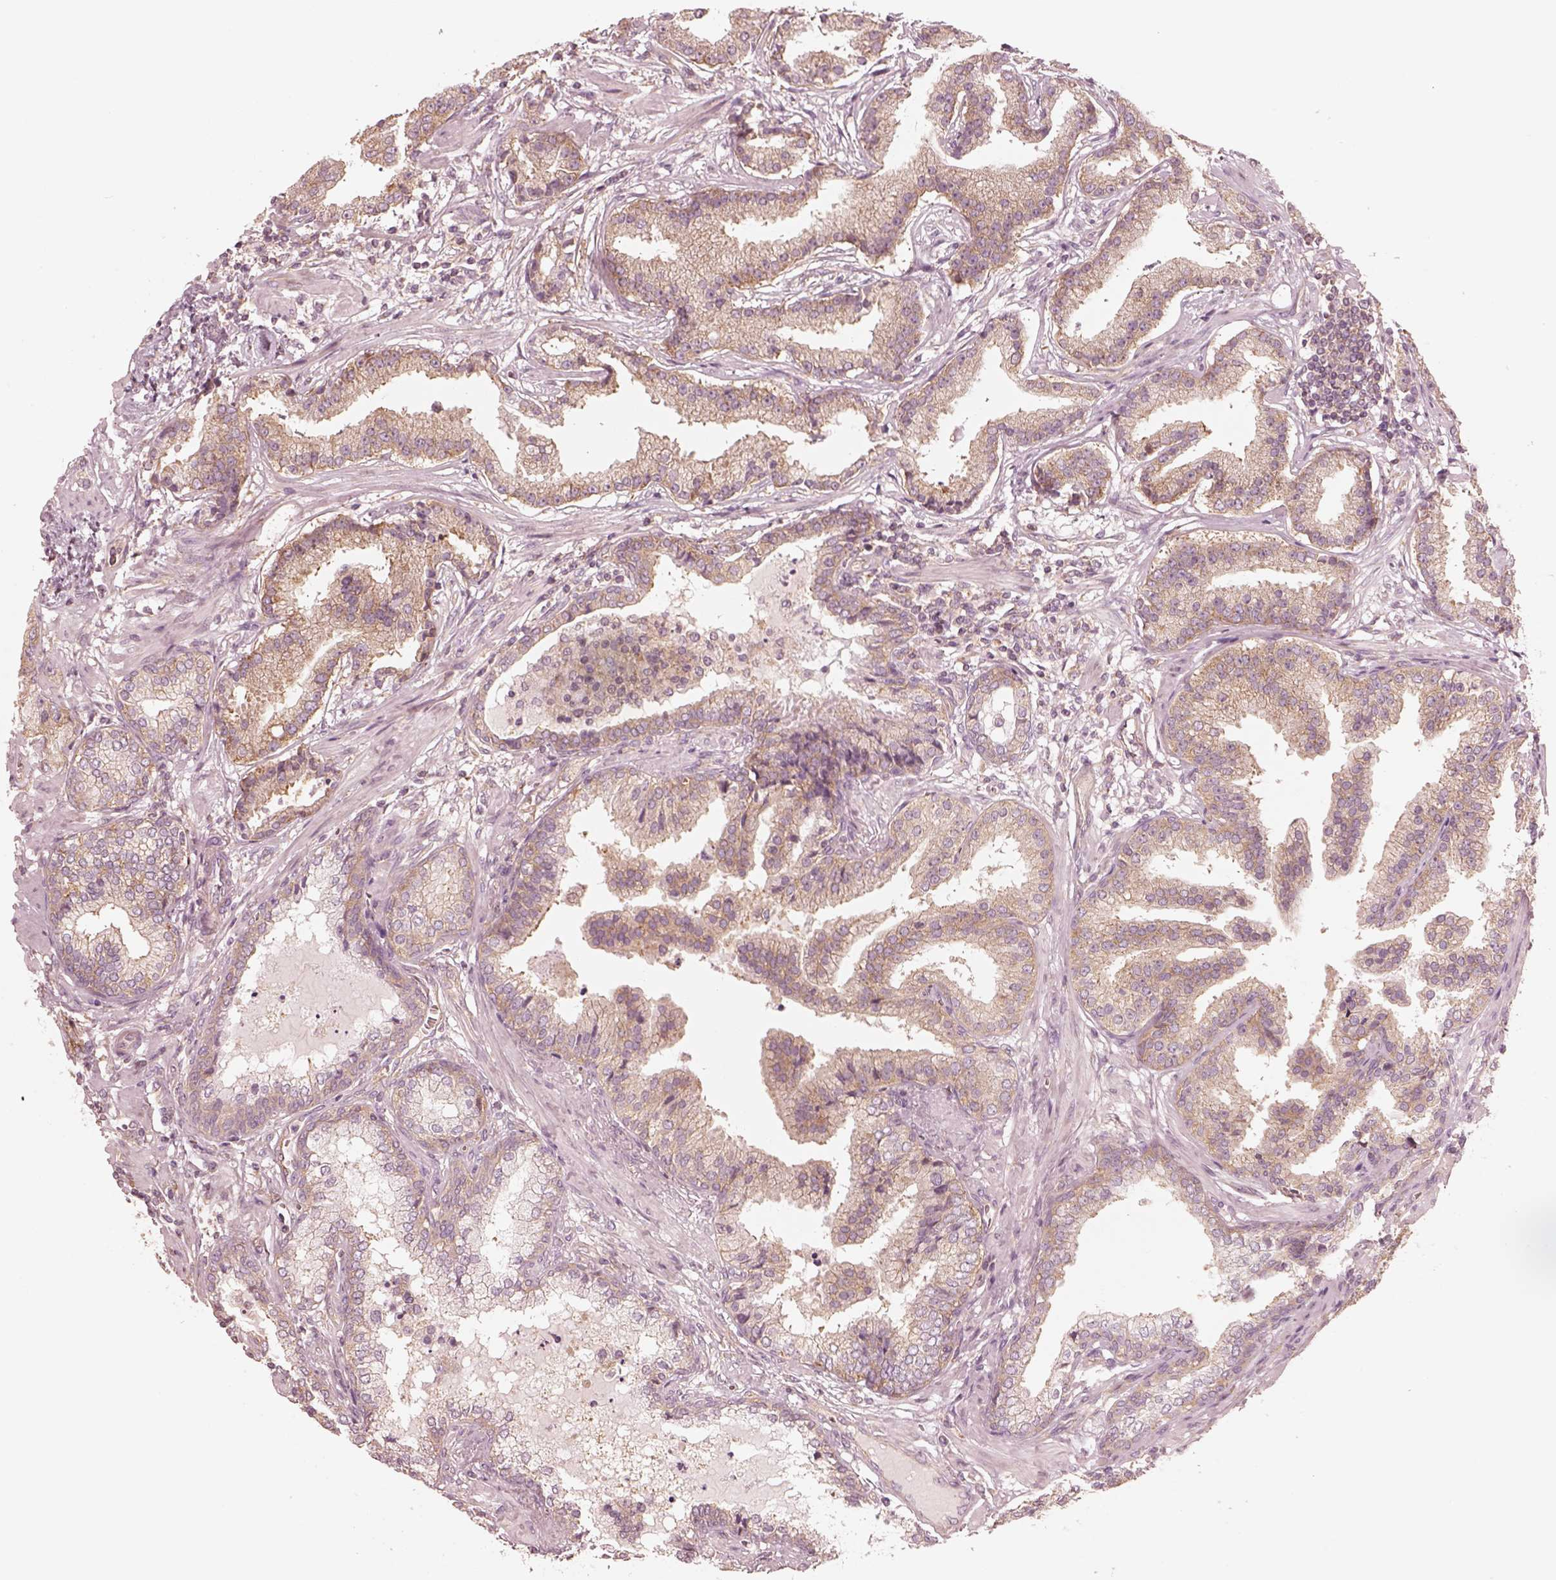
{"staining": {"intensity": "moderate", "quantity": ">75%", "location": "cytoplasmic/membranous"}, "tissue": "prostate cancer", "cell_type": "Tumor cells", "image_type": "cancer", "snomed": [{"axis": "morphology", "description": "Adenocarcinoma, NOS"}, {"axis": "topography", "description": "Prostate"}], "caption": "High-magnification brightfield microscopy of prostate cancer (adenocarcinoma) stained with DAB (3,3'-diaminobenzidine) (brown) and counterstained with hematoxylin (blue). tumor cells exhibit moderate cytoplasmic/membranous positivity is seen in approximately>75% of cells. Using DAB (3,3'-diaminobenzidine) (brown) and hematoxylin (blue) stains, captured at high magnification using brightfield microscopy.", "gene": "CNOT2", "patient": {"sex": "male", "age": 64}}